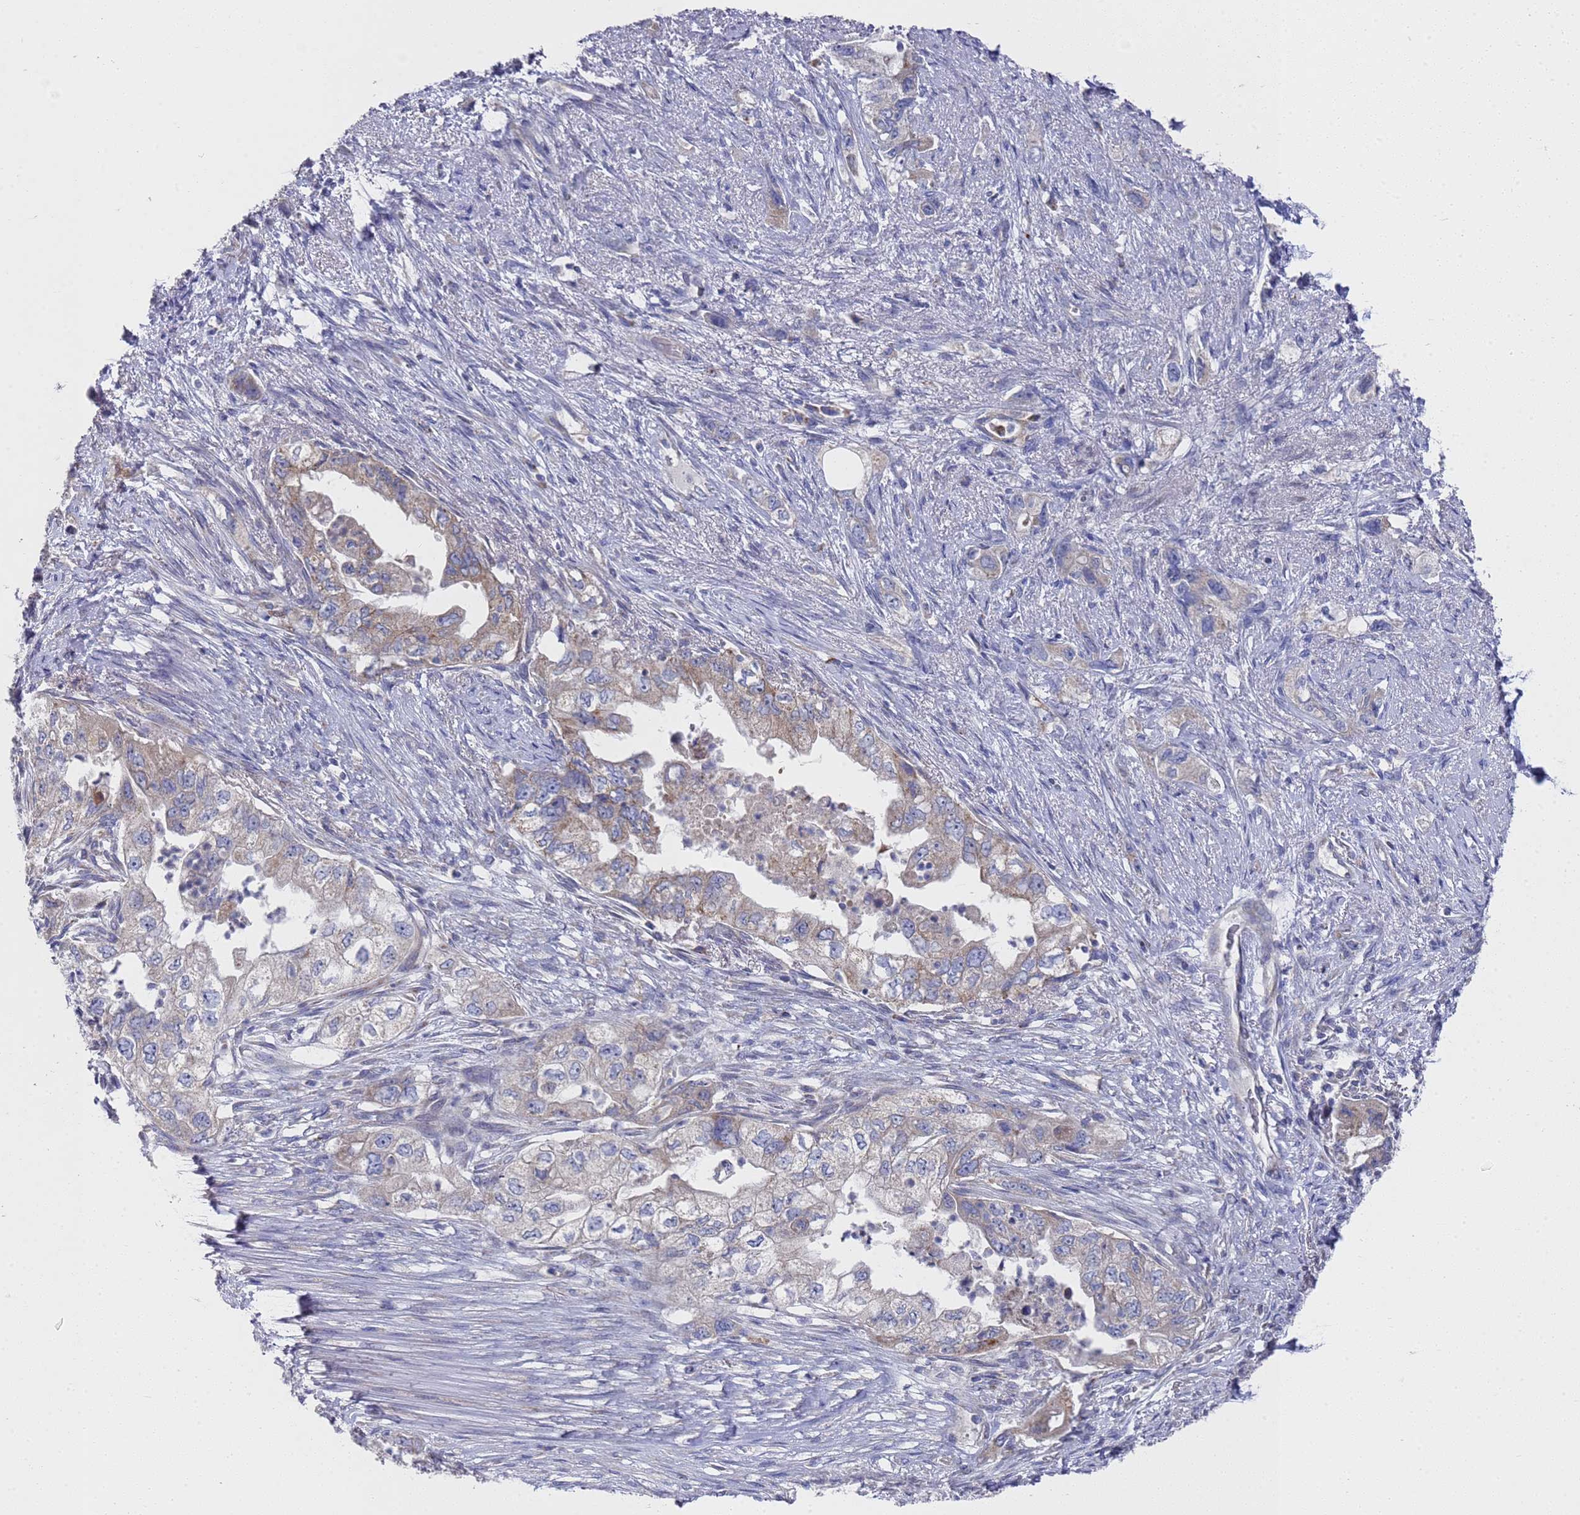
{"staining": {"intensity": "weak", "quantity": "25%-75%", "location": "cytoplasmic/membranous"}, "tissue": "pancreatic cancer", "cell_type": "Tumor cells", "image_type": "cancer", "snomed": [{"axis": "morphology", "description": "Adenocarcinoma, NOS"}, {"axis": "topography", "description": "Pancreas"}], "caption": "This micrograph demonstrates immunohistochemistry staining of pancreatic cancer (adenocarcinoma), with low weak cytoplasmic/membranous expression in about 25%-75% of tumor cells.", "gene": "NPEPPS", "patient": {"sex": "female", "age": 73}}